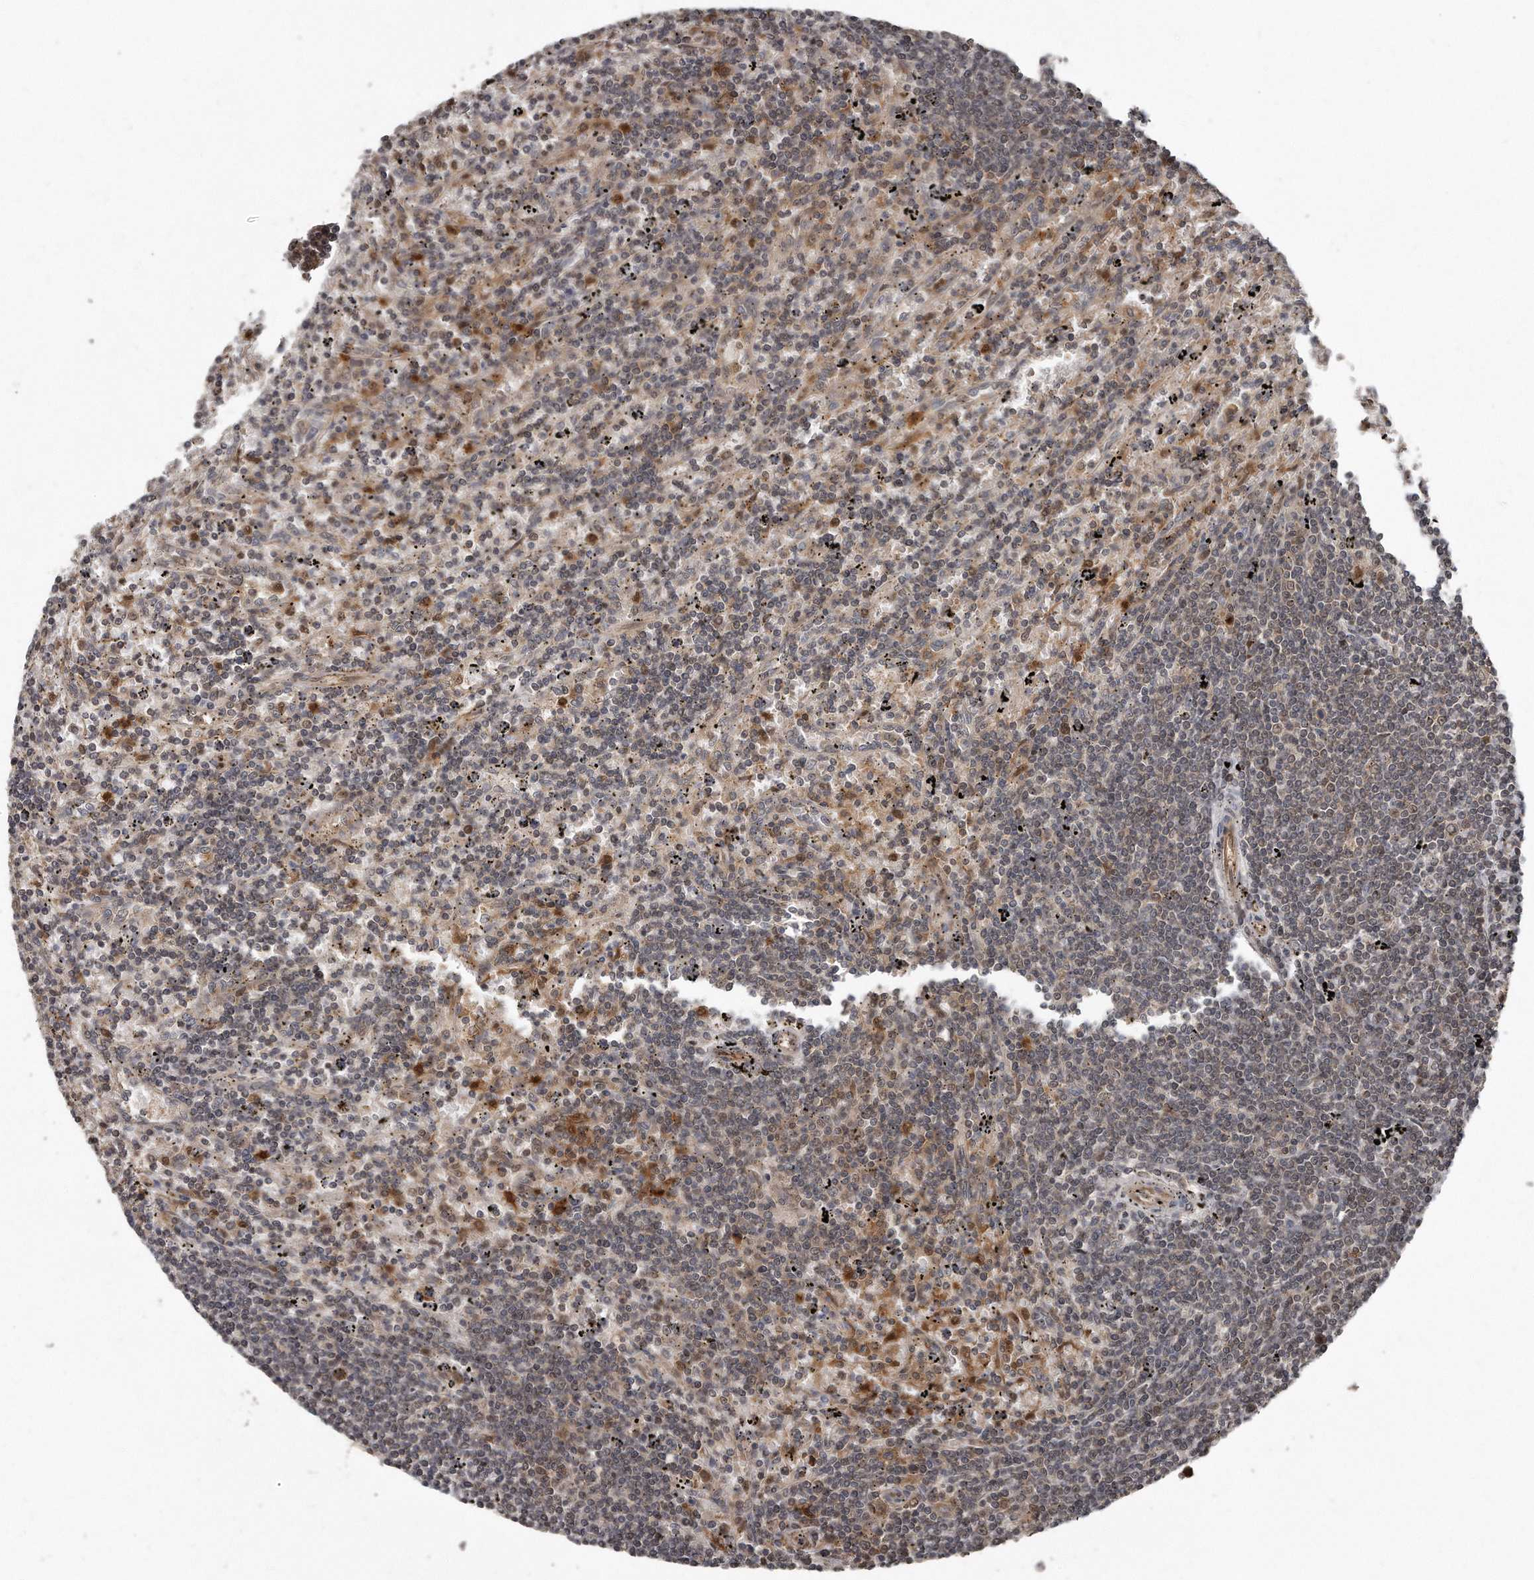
{"staining": {"intensity": "negative", "quantity": "none", "location": "none"}, "tissue": "lymphoma", "cell_type": "Tumor cells", "image_type": "cancer", "snomed": [{"axis": "morphology", "description": "Malignant lymphoma, non-Hodgkin's type, Low grade"}, {"axis": "topography", "description": "Spleen"}], "caption": "This is a photomicrograph of IHC staining of lymphoma, which shows no staining in tumor cells.", "gene": "GCH1", "patient": {"sex": "male", "age": 76}}